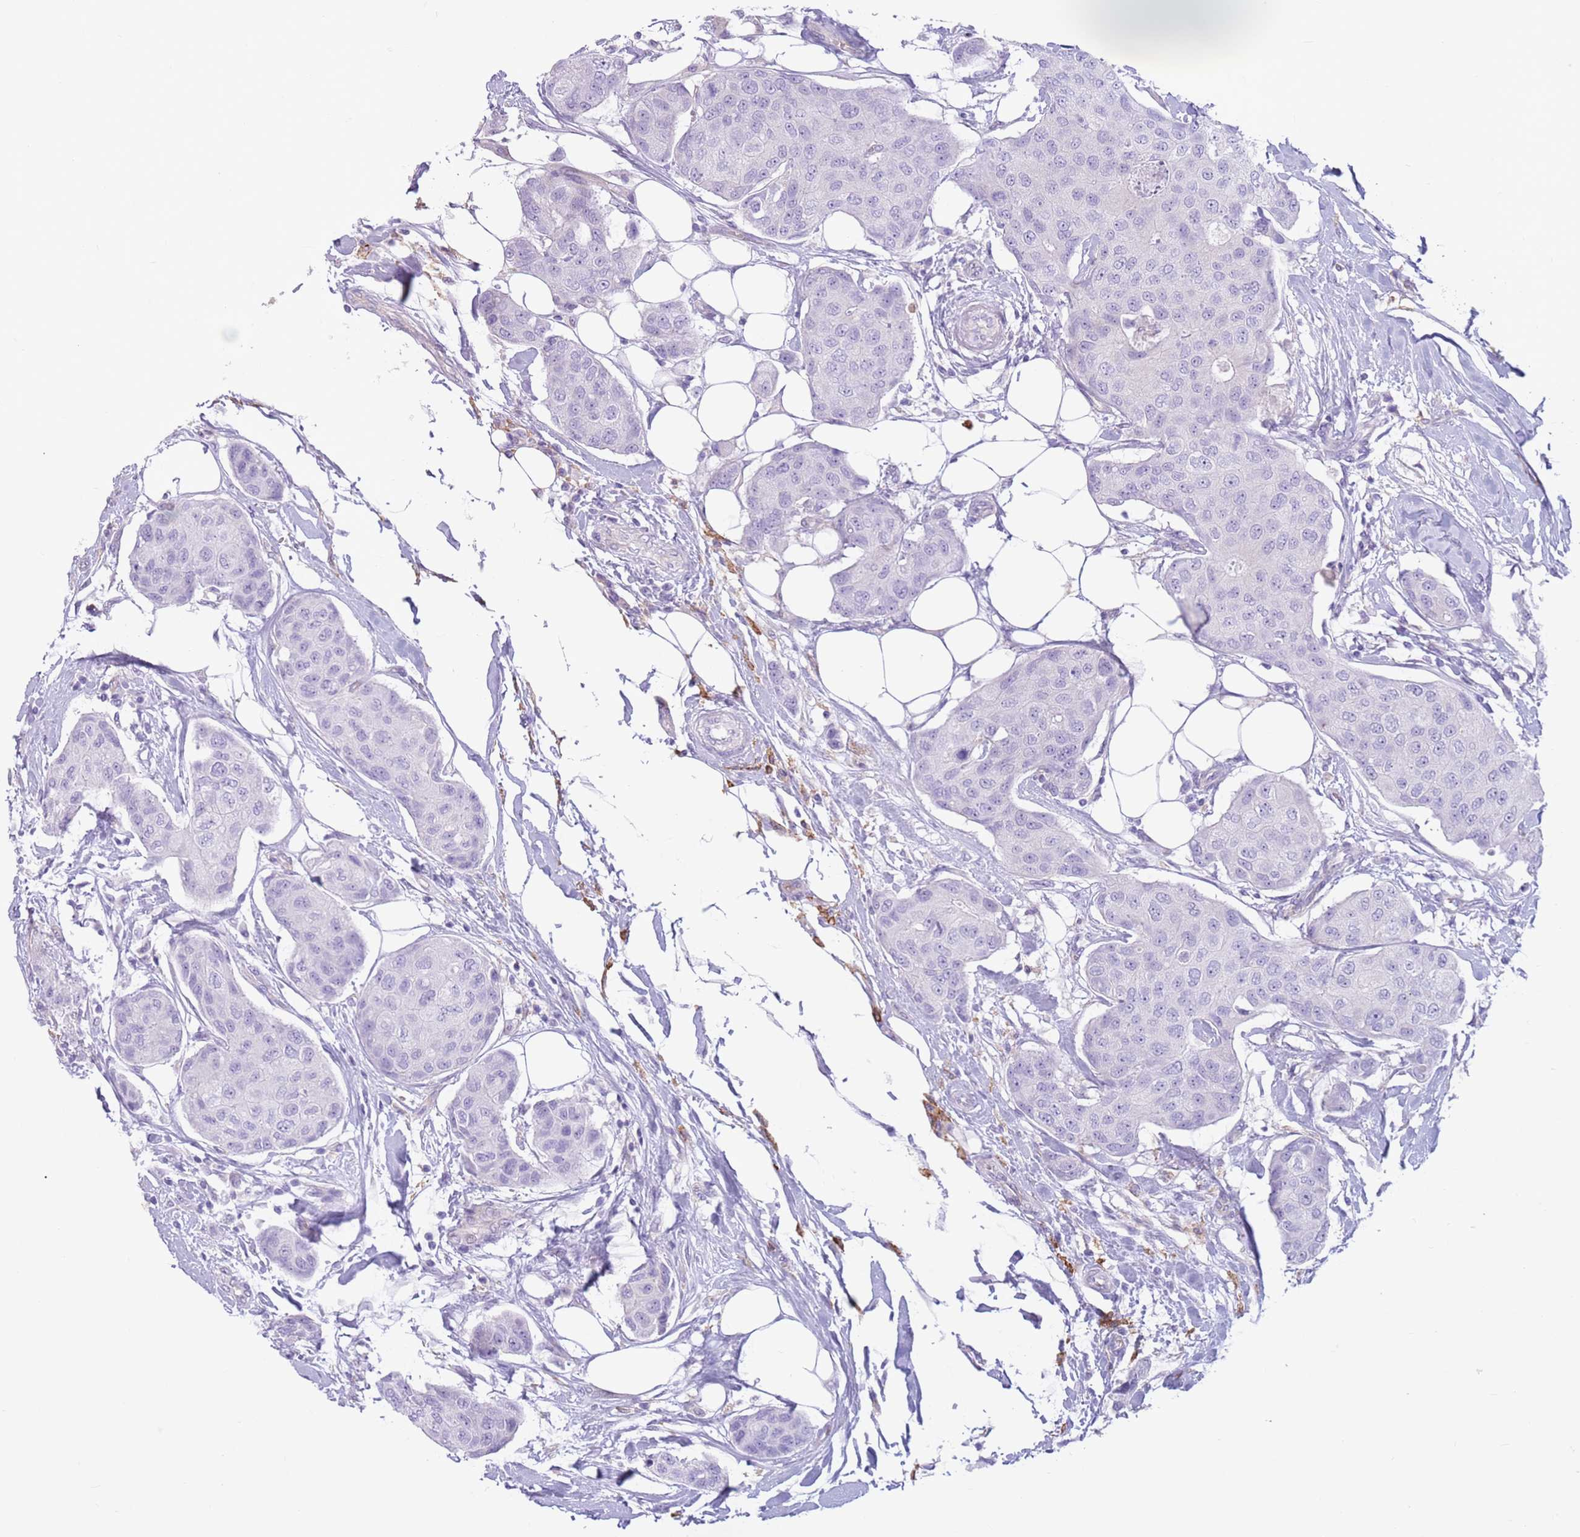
{"staining": {"intensity": "negative", "quantity": "none", "location": "none"}, "tissue": "breast cancer", "cell_type": "Tumor cells", "image_type": "cancer", "snomed": [{"axis": "morphology", "description": "Duct carcinoma"}, {"axis": "topography", "description": "Breast"}, {"axis": "topography", "description": "Lymph node"}], "caption": "An IHC micrograph of breast cancer (intraductal carcinoma) is shown. There is no staining in tumor cells of breast cancer (intraductal carcinoma).", "gene": "SNX6", "patient": {"sex": "female", "age": 80}}